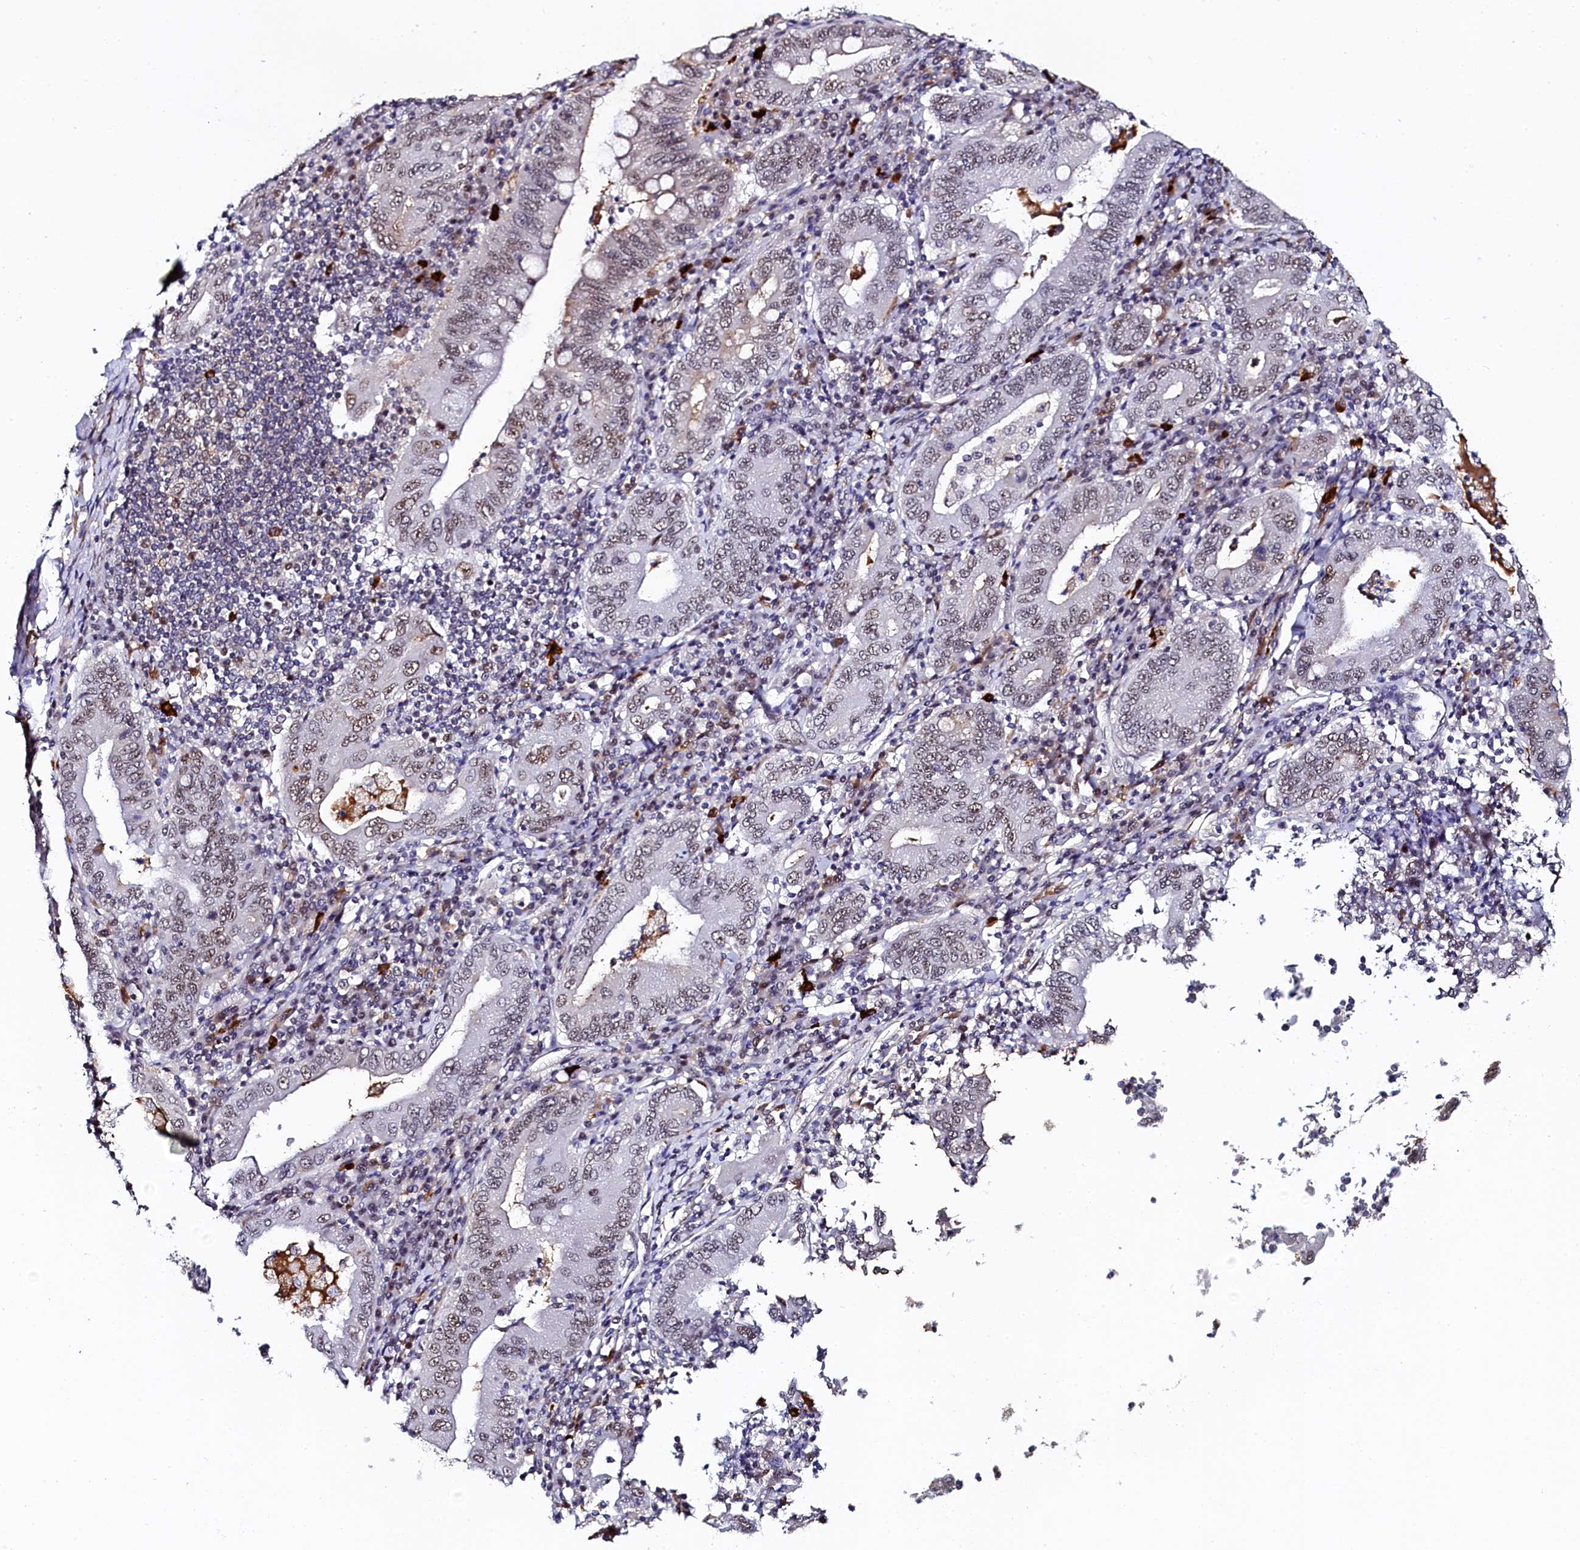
{"staining": {"intensity": "moderate", "quantity": "25%-75%", "location": "nuclear"}, "tissue": "stomach cancer", "cell_type": "Tumor cells", "image_type": "cancer", "snomed": [{"axis": "morphology", "description": "Normal tissue, NOS"}, {"axis": "morphology", "description": "Adenocarcinoma, NOS"}, {"axis": "topography", "description": "Esophagus"}, {"axis": "topography", "description": "Stomach, upper"}, {"axis": "topography", "description": "Peripheral nerve tissue"}], "caption": "Immunohistochemistry (IHC) staining of stomach cancer, which reveals medium levels of moderate nuclear positivity in approximately 25%-75% of tumor cells indicating moderate nuclear protein expression. The staining was performed using DAB (3,3'-diaminobenzidine) (brown) for protein detection and nuclei were counterstained in hematoxylin (blue).", "gene": "INTS14", "patient": {"sex": "male", "age": 62}}